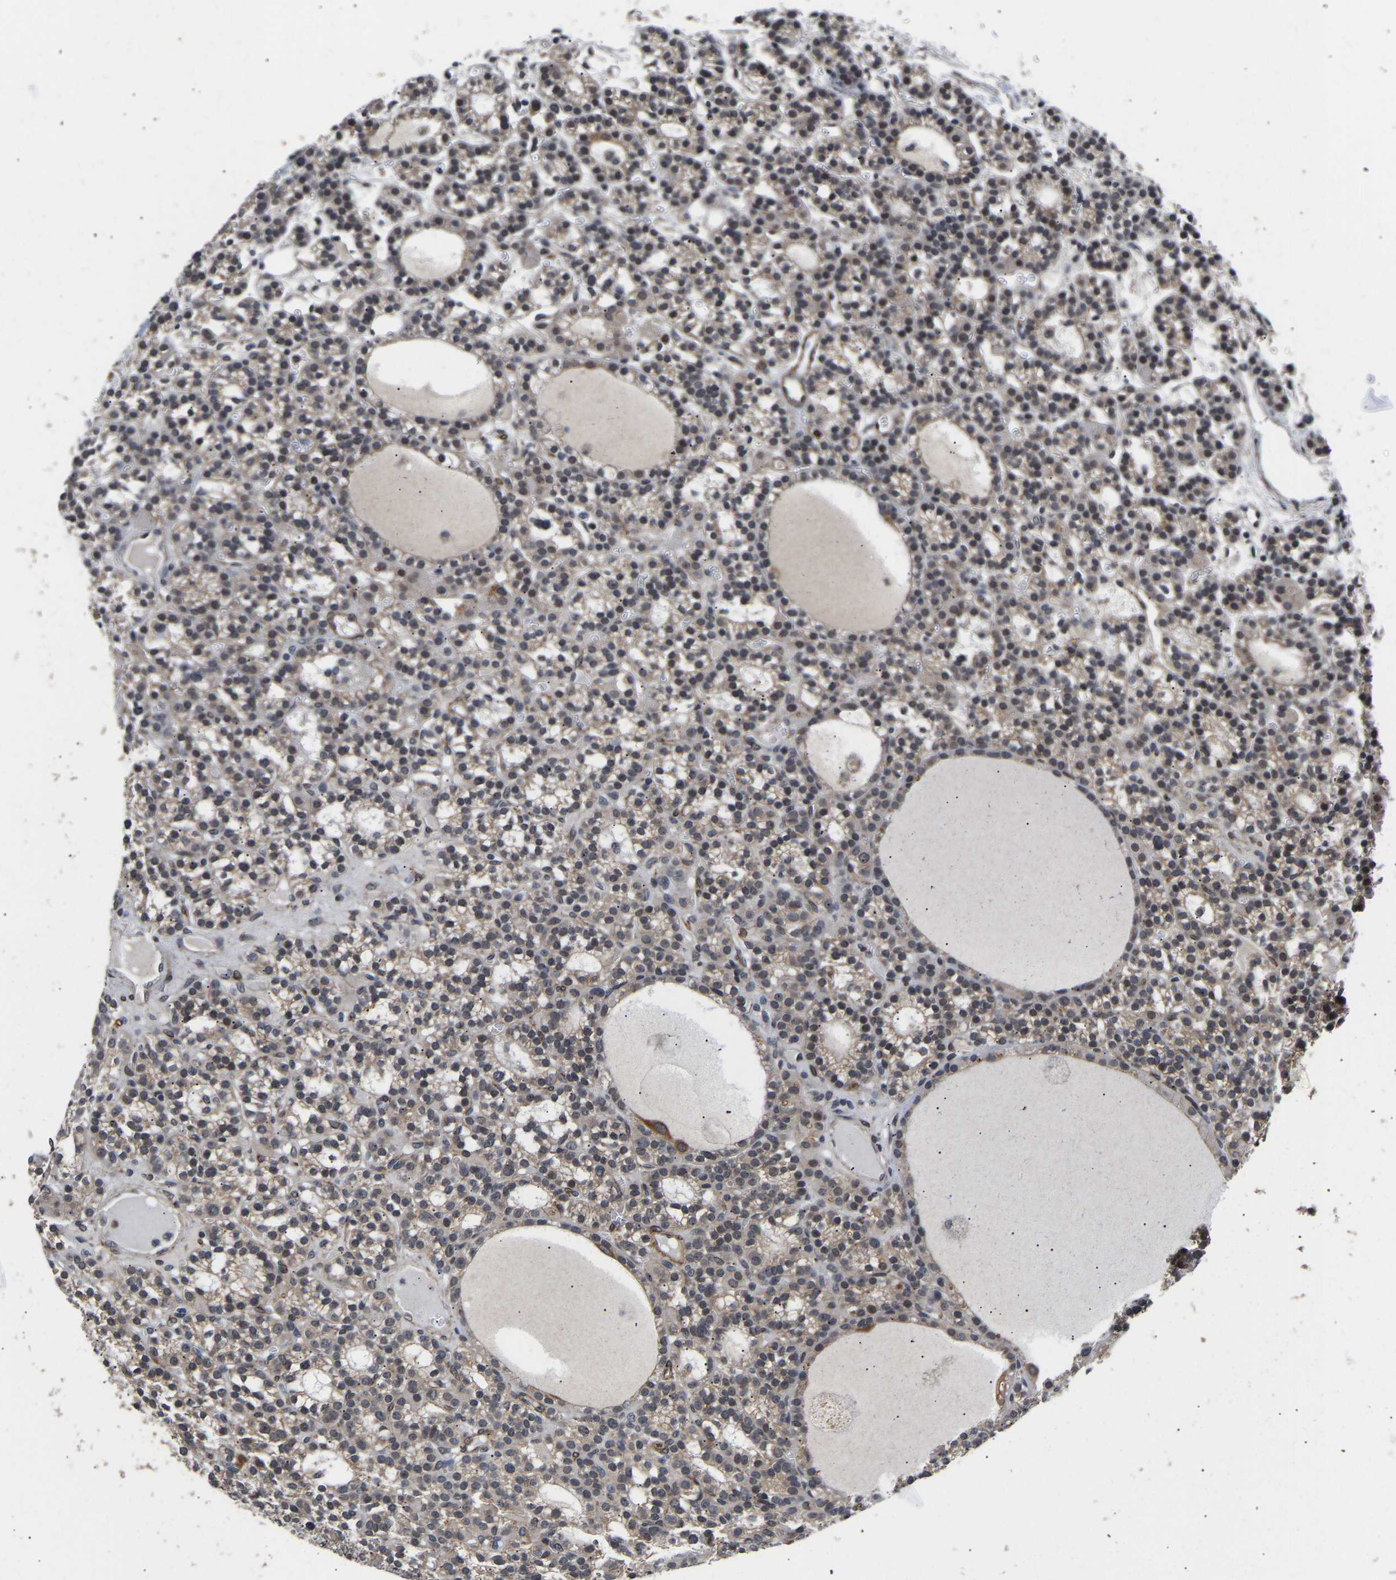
{"staining": {"intensity": "moderate", "quantity": "<25%", "location": "cytoplasmic/membranous"}, "tissue": "parathyroid gland", "cell_type": "Glandular cells", "image_type": "normal", "snomed": [{"axis": "morphology", "description": "Normal tissue, NOS"}, {"axis": "morphology", "description": "Adenoma, NOS"}, {"axis": "topography", "description": "Parathyroid gland"}], "caption": "A brown stain highlights moderate cytoplasmic/membranous staining of a protein in glandular cells of unremarkable parathyroid gland.", "gene": "METTL16", "patient": {"sex": "female", "age": 58}}